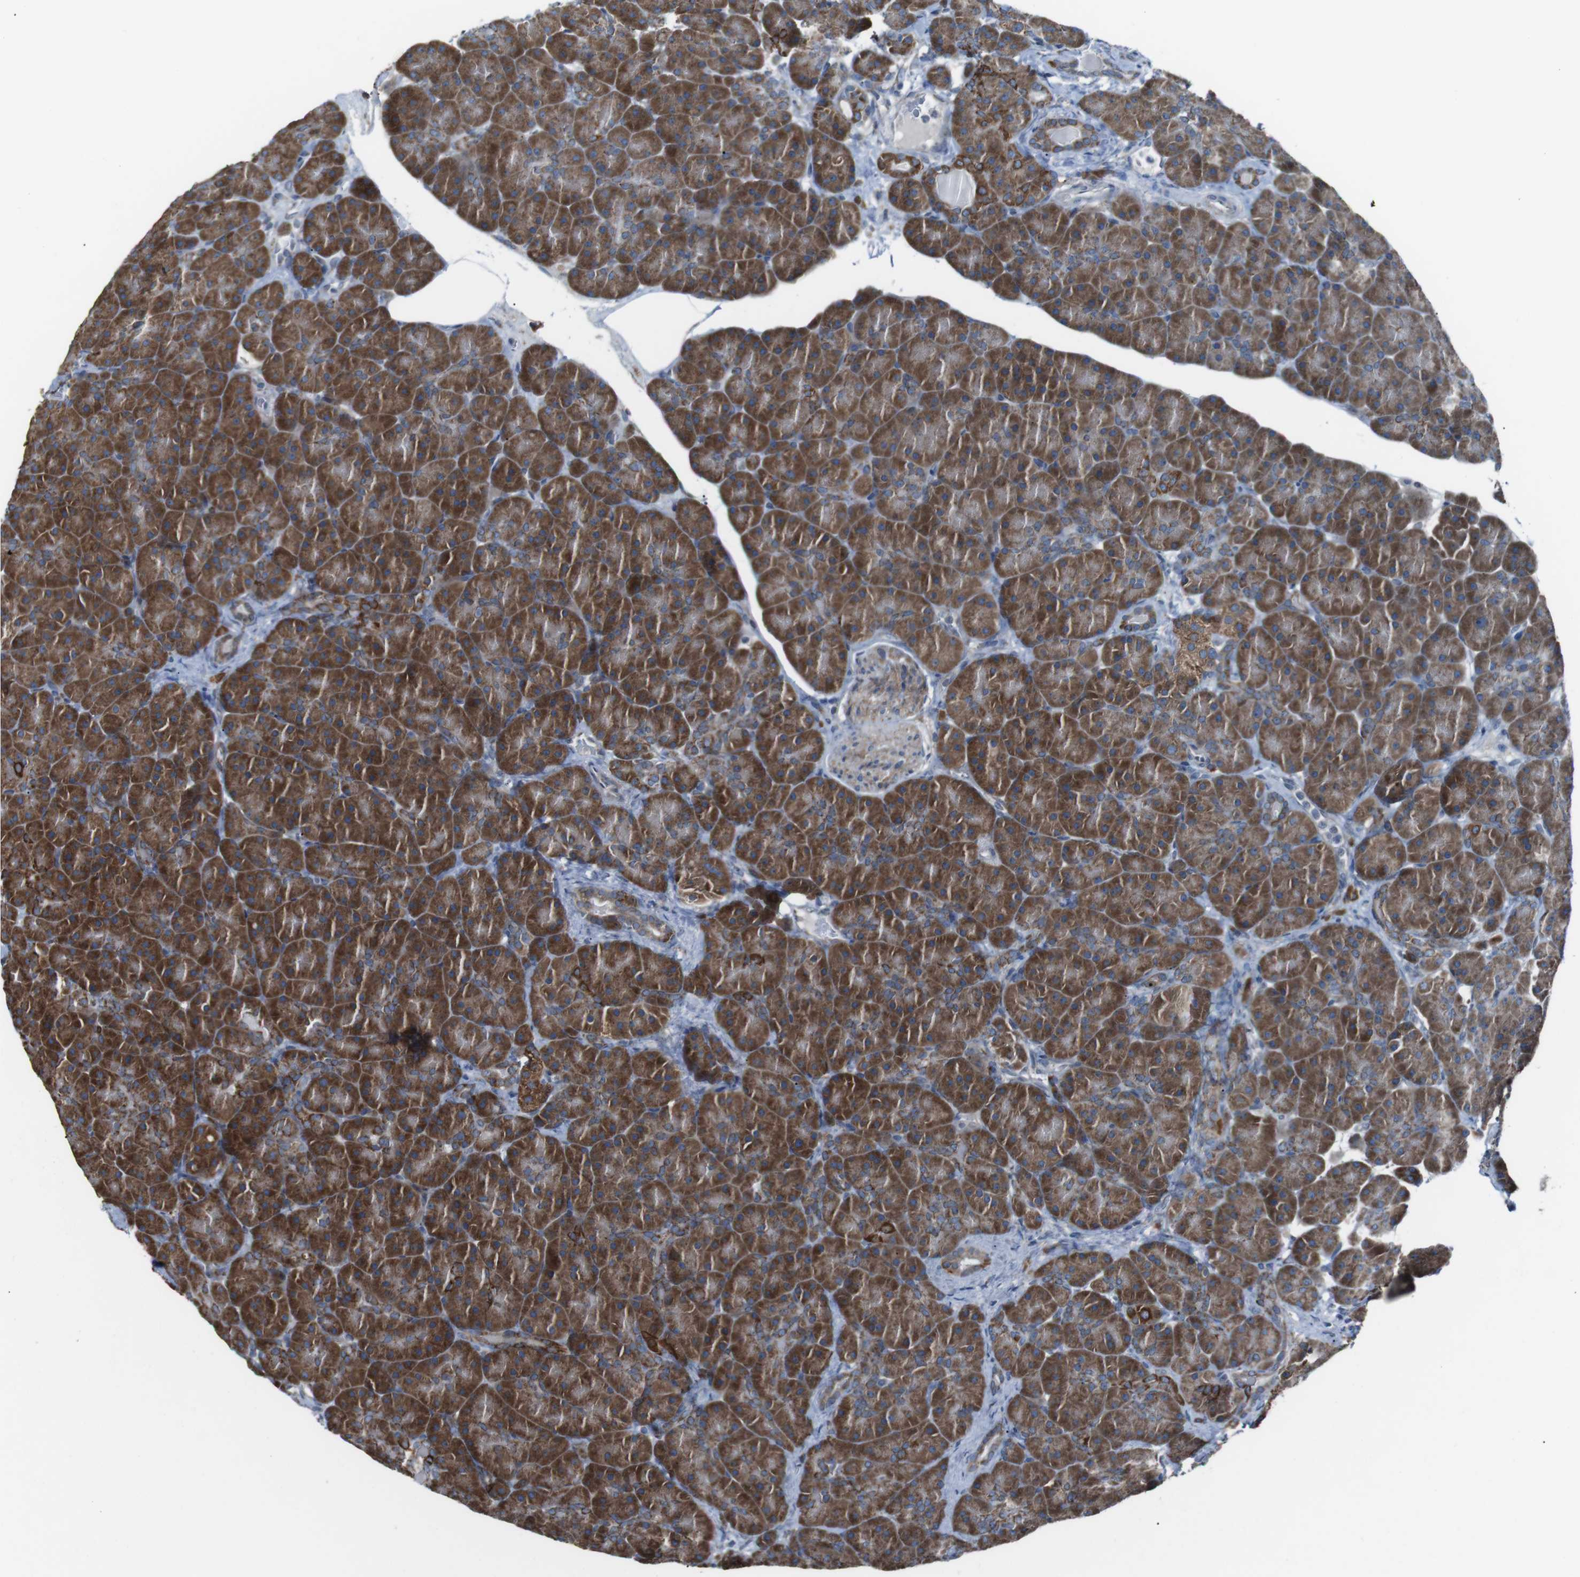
{"staining": {"intensity": "strong", "quantity": ">75%", "location": "cytoplasmic/membranous"}, "tissue": "pancreas", "cell_type": "Exocrine glandular cells", "image_type": "normal", "snomed": [{"axis": "morphology", "description": "Normal tissue, NOS"}, {"axis": "topography", "description": "Pancreas"}], "caption": "A high amount of strong cytoplasmic/membranous staining is seen in approximately >75% of exocrine glandular cells in benign pancreas.", "gene": "CISD2", "patient": {"sex": "male", "age": 66}}